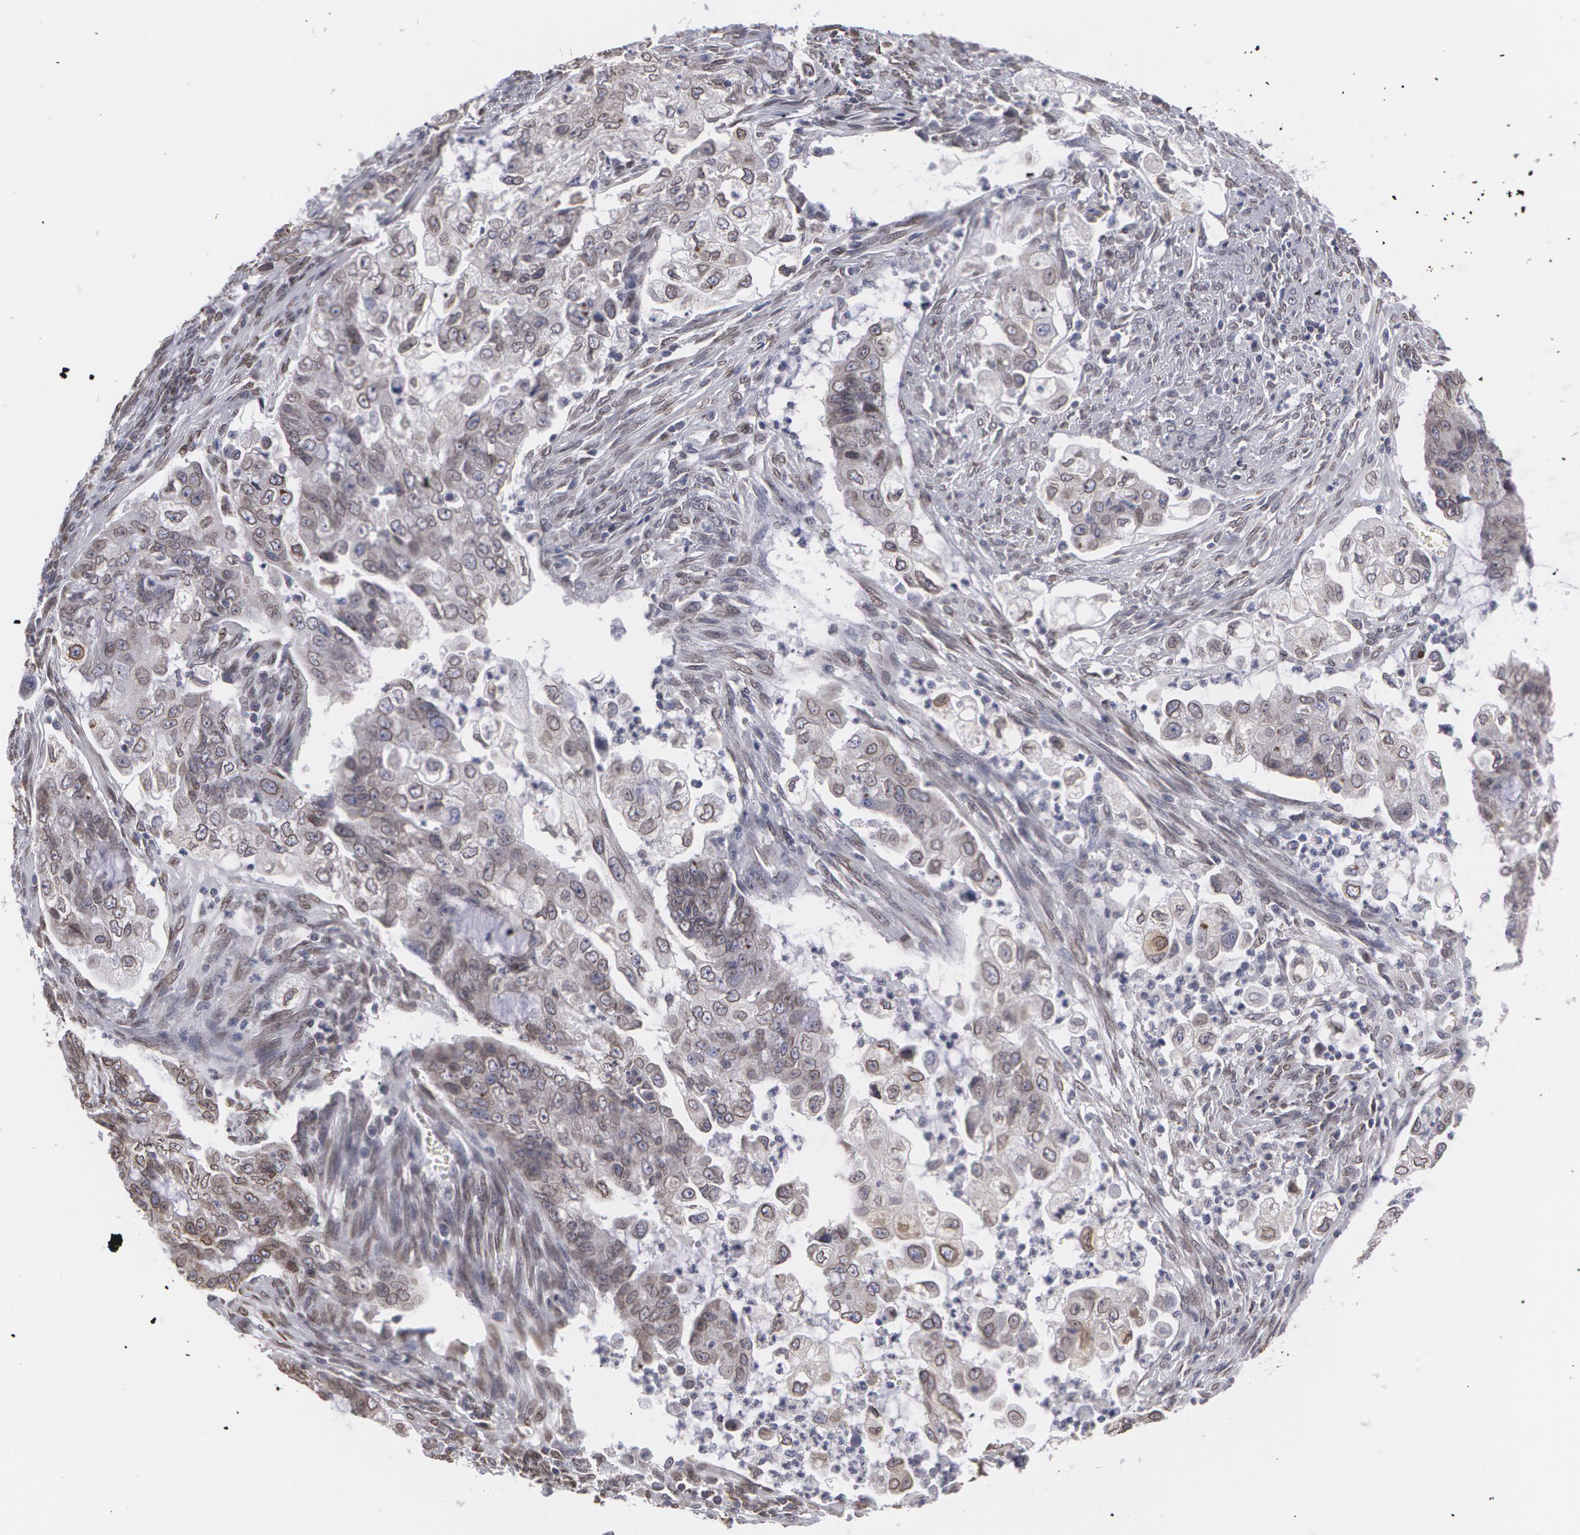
{"staining": {"intensity": "weak", "quantity": "25%-75%", "location": "nuclear"}, "tissue": "endometrial cancer", "cell_type": "Tumor cells", "image_type": "cancer", "snomed": [{"axis": "morphology", "description": "Adenocarcinoma, NOS"}, {"axis": "topography", "description": "Endometrium"}], "caption": "Immunohistochemical staining of adenocarcinoma (endometrial) shows weak nuclear protein staining in about 25%-75% of tumor cells.", "gene": "EMD", "patient": {"sex": "female", "age": 75}}